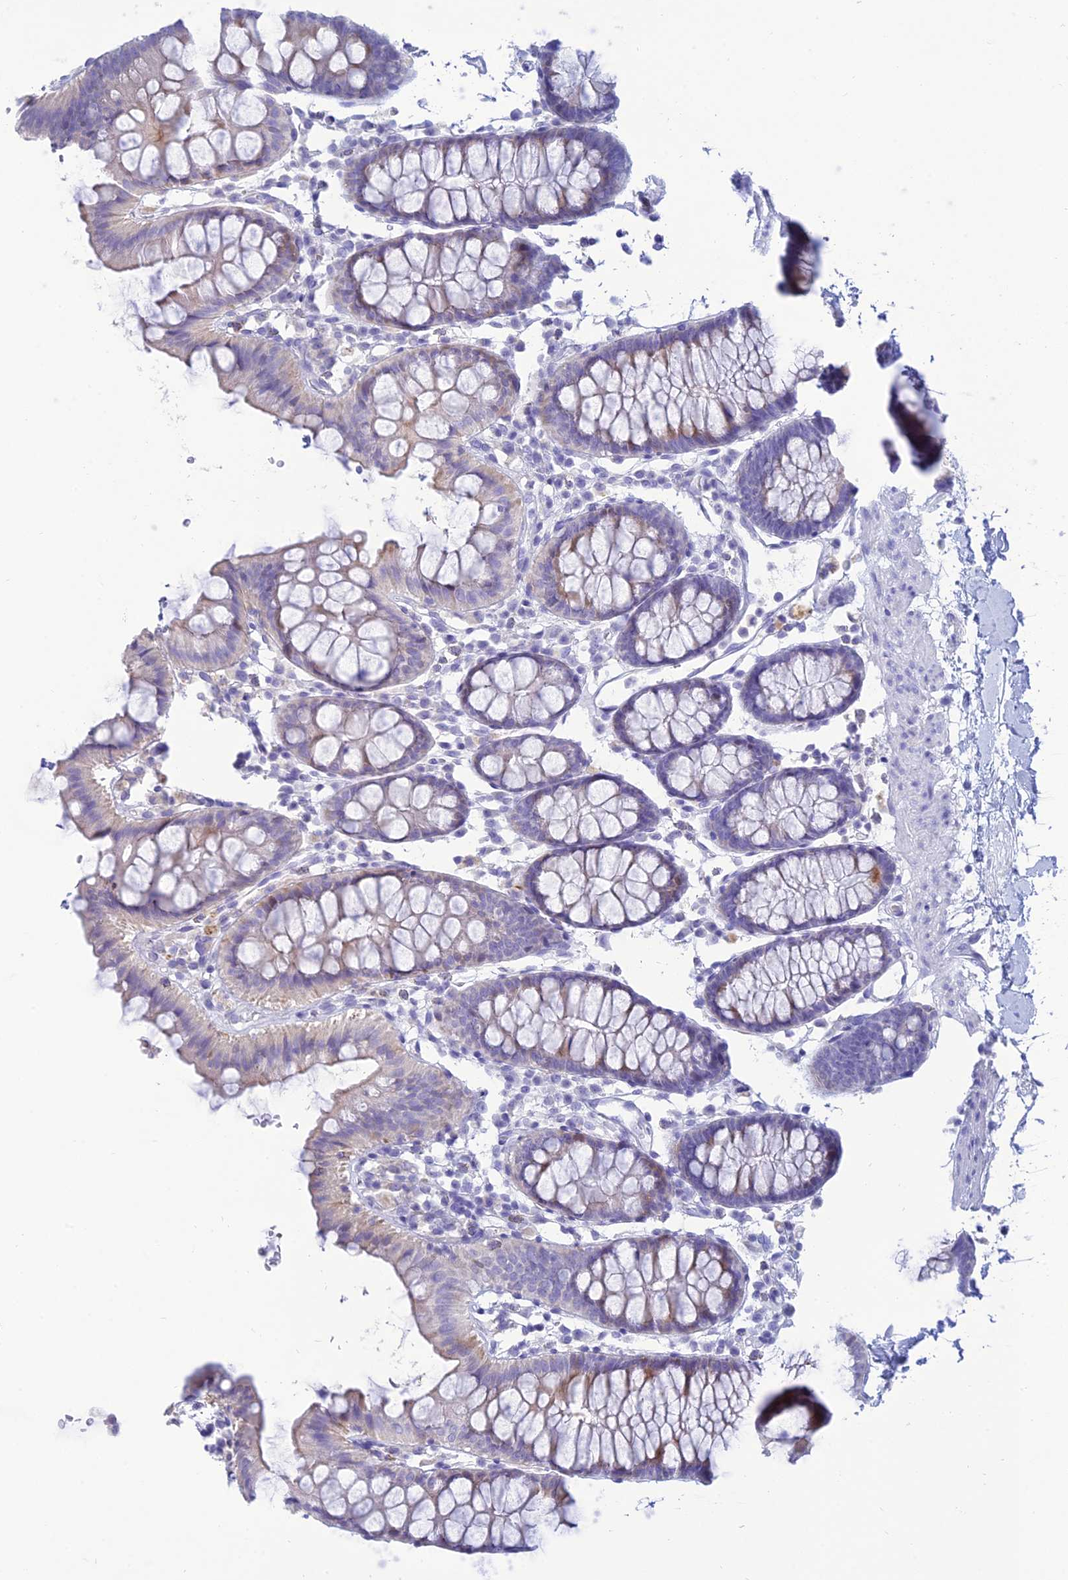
{"staining": {"intensity": "negative", "quantity": "none", "location": "none"}, "tissue": "colon", "cell_type": "Endothelial cells", "image_type": "normal", "snomed": [{"axis": "morphology", "description": "Normal tissue, NOS"}, {"axis": "topography", "description": "Colon"}], "caption": "Micrograph shows no protein expression in endothelial cells of benign colon.", "gene": "MAL2", "patient": {"sex": "male", "age": 75}}